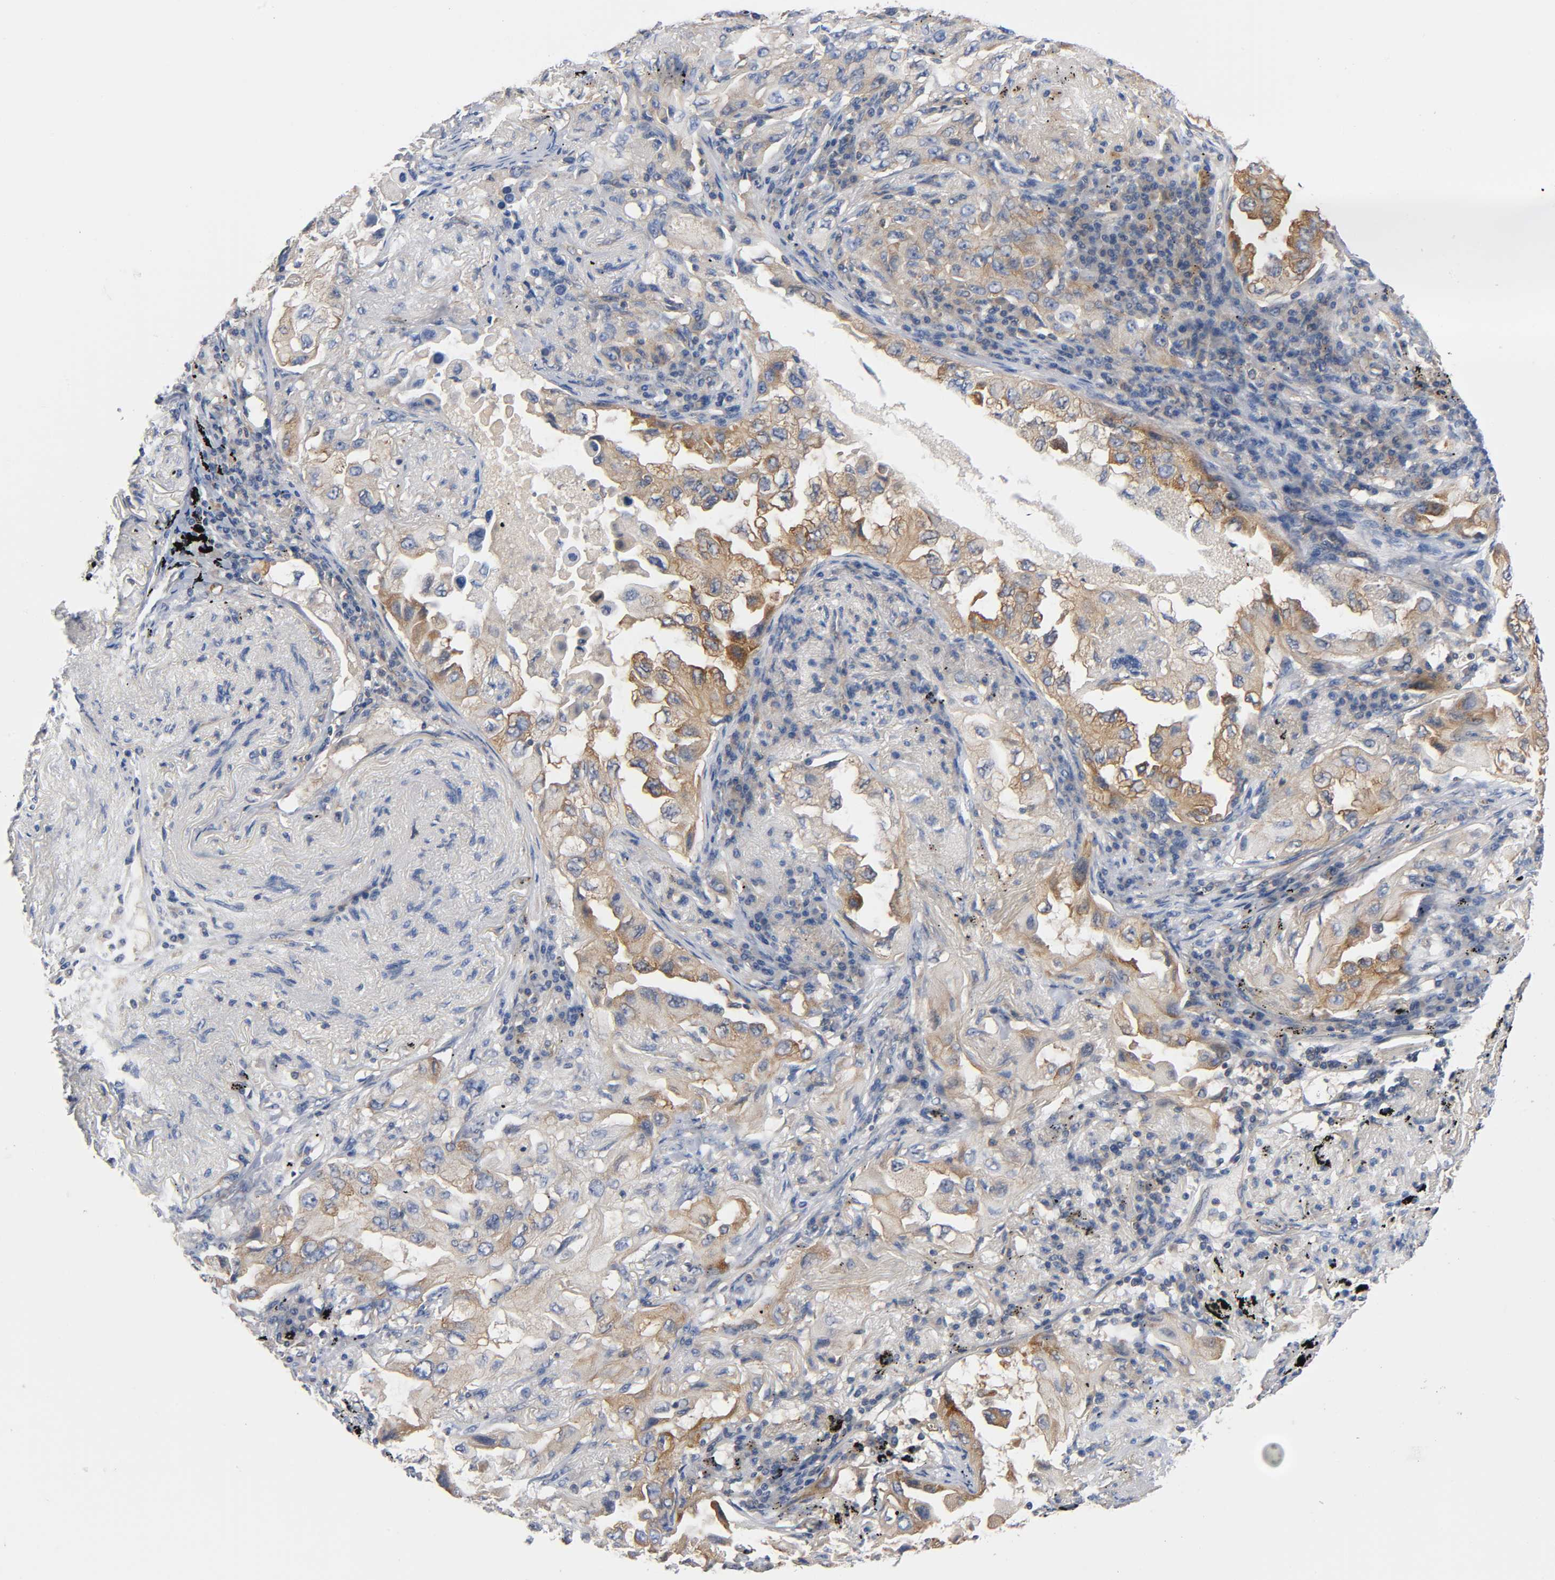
{"staining": {"intensity": "moderate", "quantity": ">75%", "location": "cytoplasmic/membranous"}, "tissue": "lung cancer", "cell_type": "Tumor cells", "image_type": "cancer", "snomed": [{"axis": "morphology", "description": "Adenocarcinoma, NOS"}, {"axis": "topography", "description": "Lung"}], "caption": "Lung cancer (adenocarcinoma) was stained to show a protein in brown. There is medium levels of moderate cytoplasmic/membranous staining in approximately >75% of tumor cells.", "gene": "PRKAB1", "patient": {"sex": "female", "age": 65}}